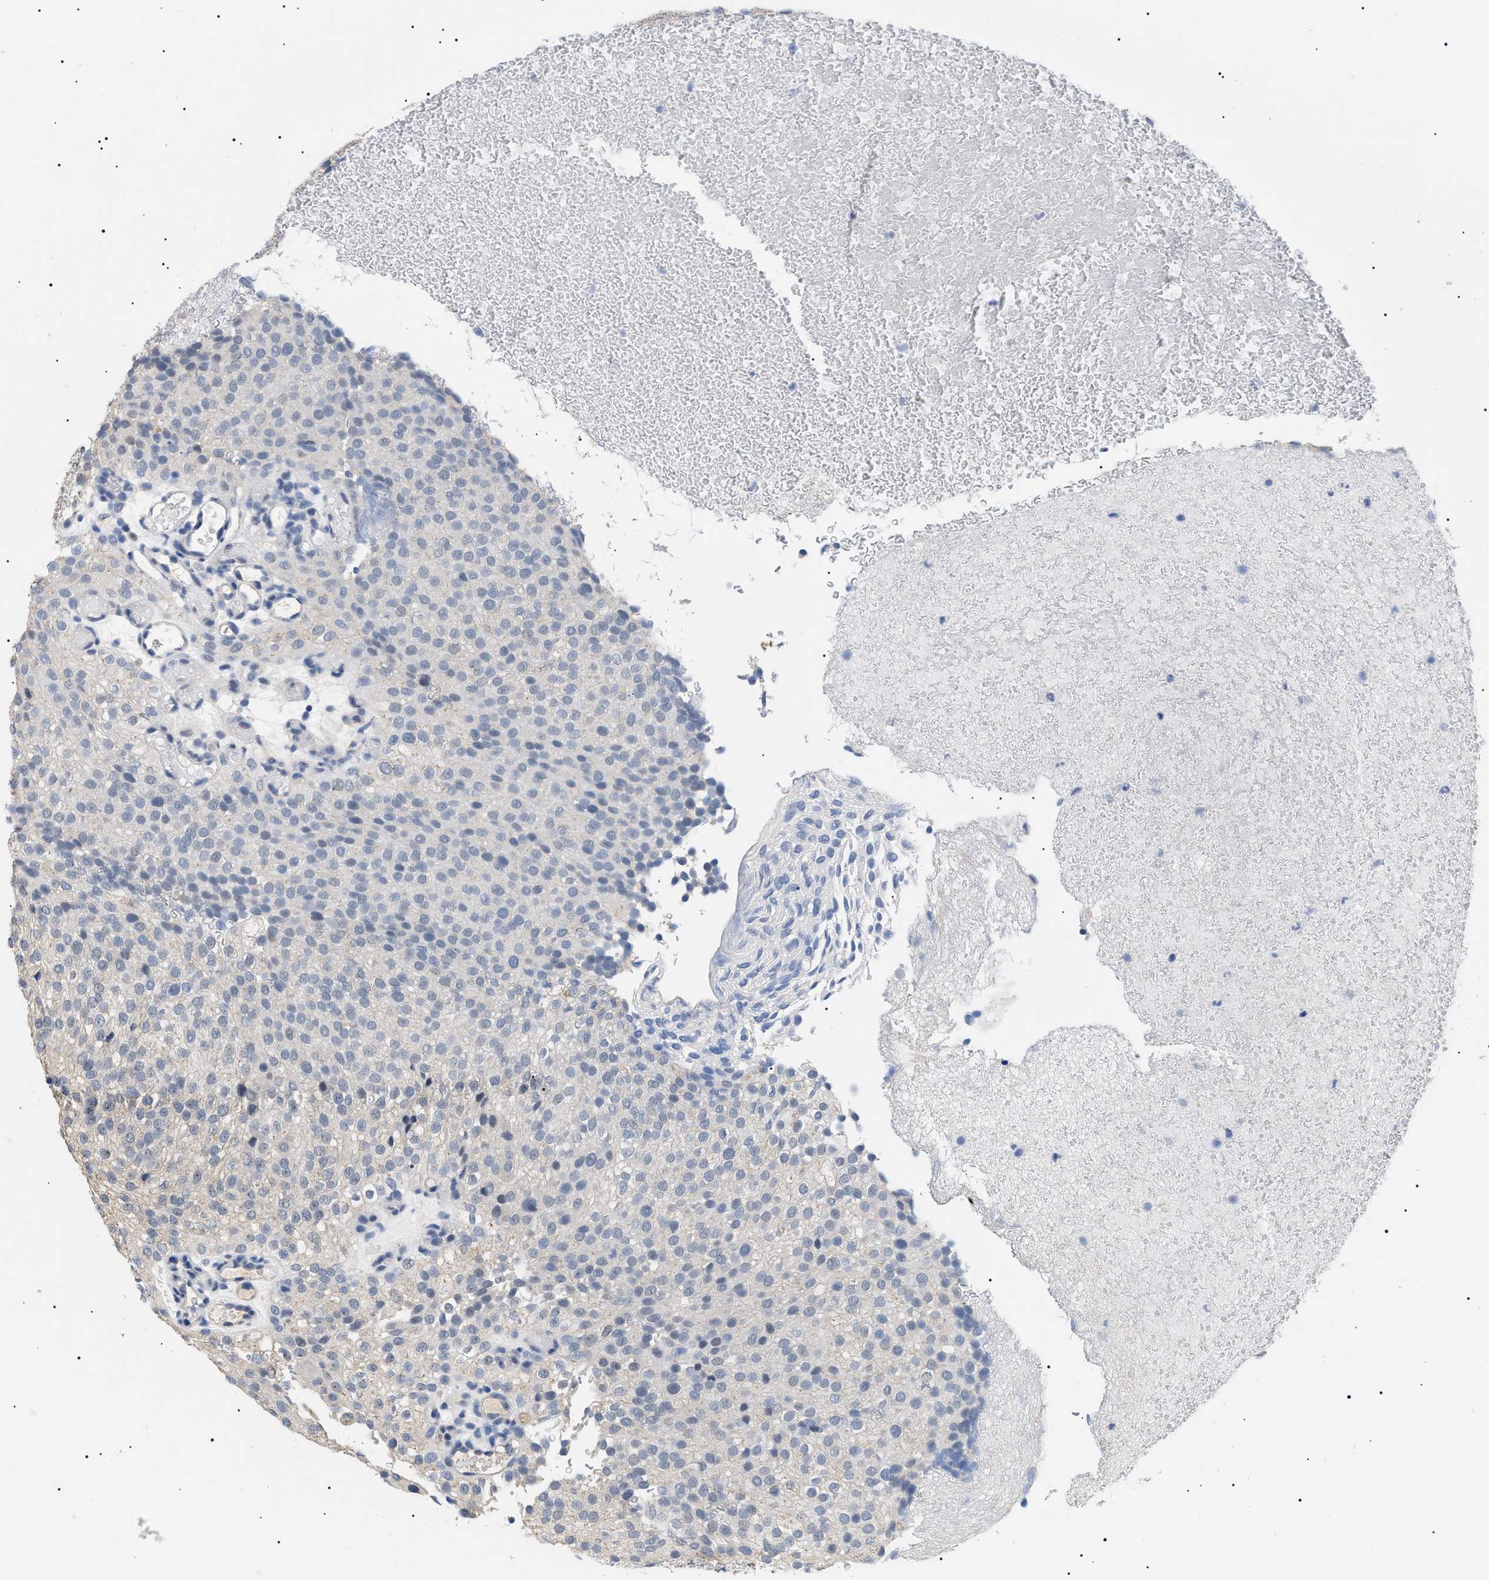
{"staining": {"intensity": "negative", "quantity": "none", "location": "none"}, "tissue": "urothelial cancer", "cell_type": "Tumor cells", "image_type": "cancer", "snomed": [{"axis": "morphology", "description": "Urothelial carcinoma, Low grade"}, {"axis": "topography", "description": "Urinary bladder"}], "caption": "Human urothelial carcinoma (low-grade) stained for a protein using immunohistochemistry exhibits no staining in tumor cells.", "gene": "PRRT2", "patient": {"sex": "male", "age": 78}}